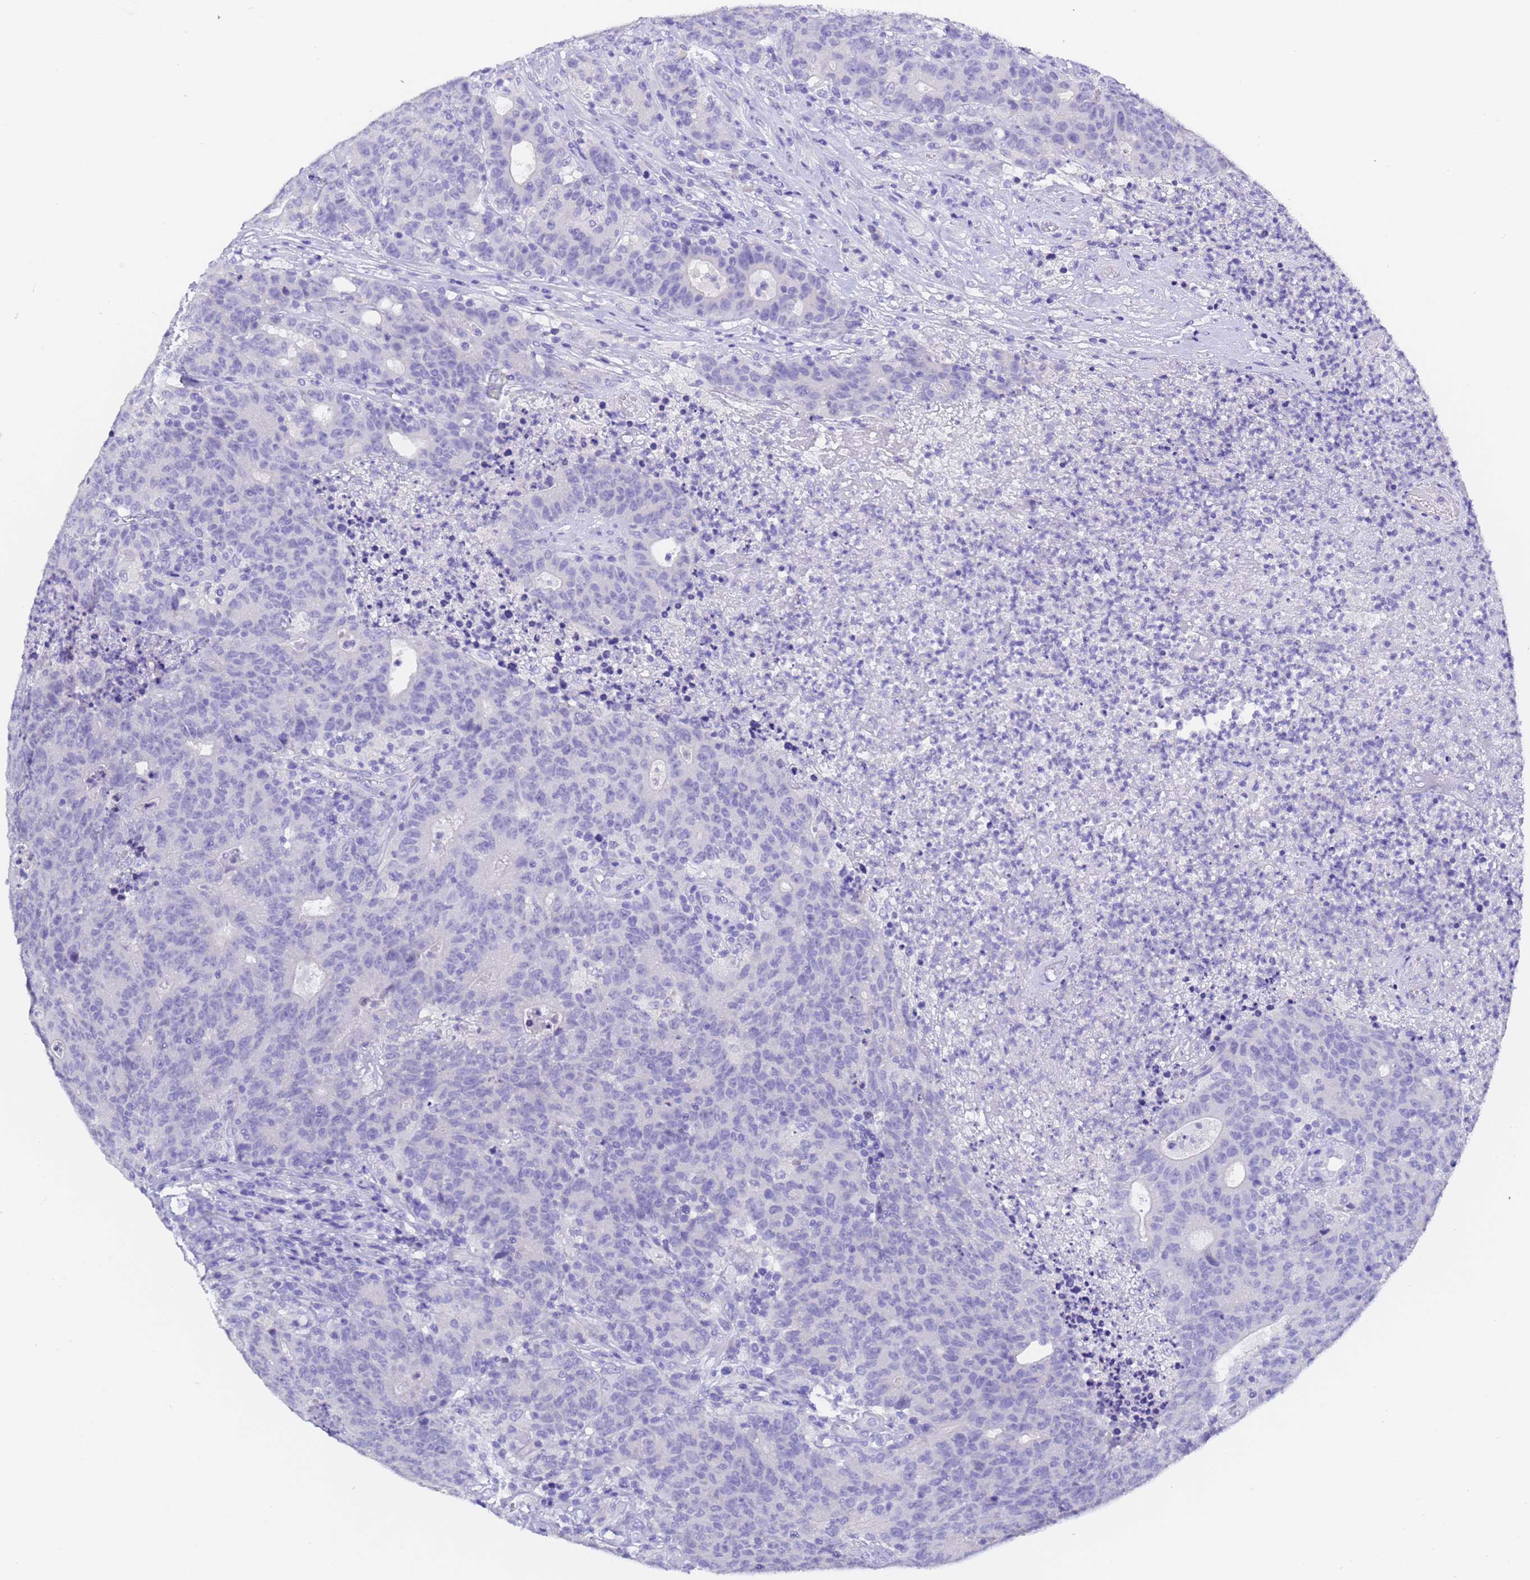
{"staining": {"intensity": "negative", "quantity": "none", "location": "none"}, "tissue": "colorectal cancer", "cell_type": "Tumor cells", "image_type": "cancer", "snomed": [{"axis": "morphology", "description": "Adenocarcinoma, NOS"}, {"axis": "topography", "description": "Colon"}], "caption": "High power microscopy photomicrograph of an immunohistochemistry image of colorectal adenocarcinoma, revealing no significant positivity in tumor cells.", "gene": "GABRA1", "patient": {"sex": "female", "age": 75}}